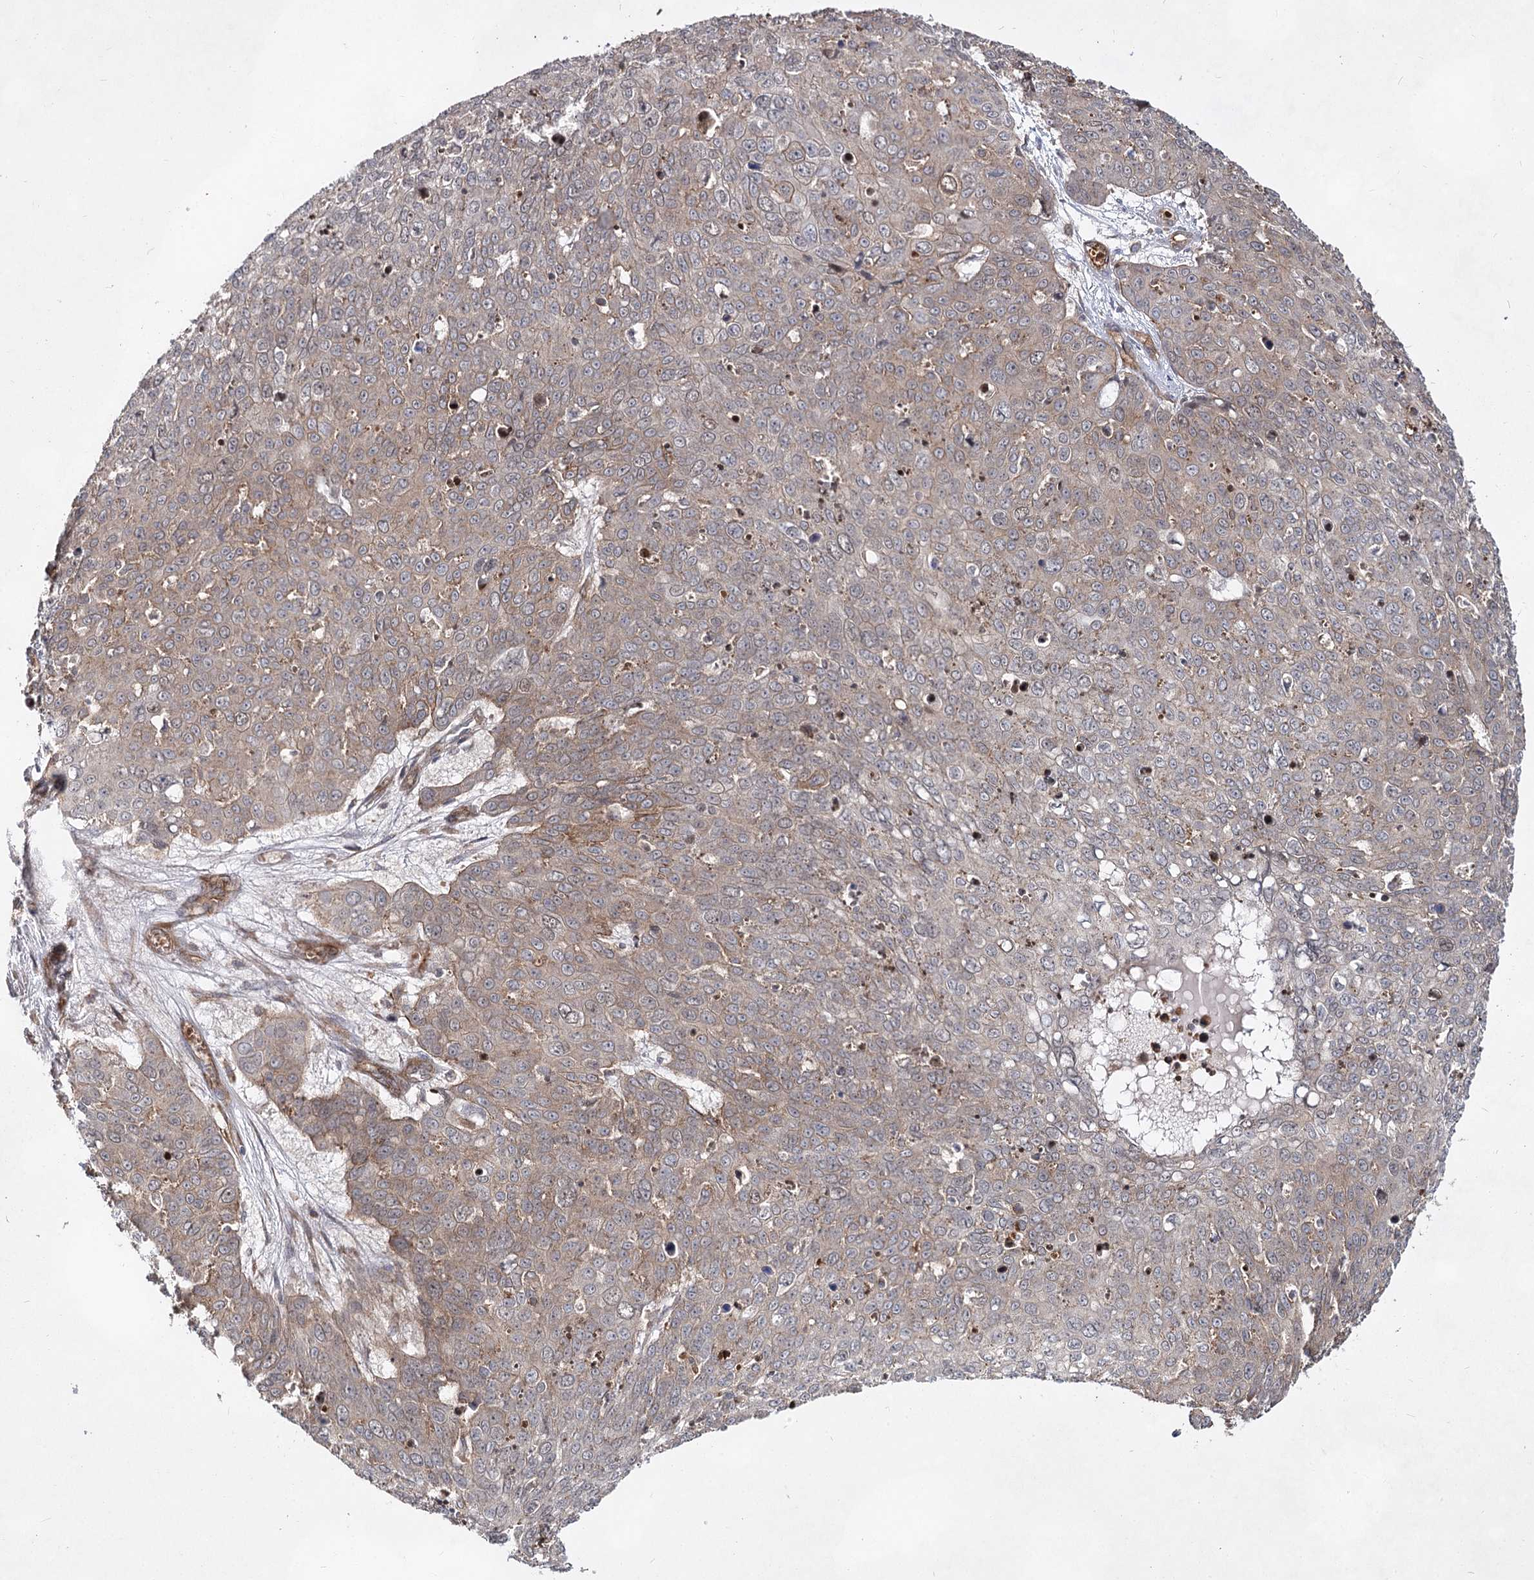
{"staining": {"intensity": "weak", "quantity": "25%-75%", "location": "cytoplasmic/membranous"}, "tissue": "skin cancer", "cell_type": "Tumor cells", "image_type": "cancer", "snomed": [{"axis": "morphology", "description": "Squamous cell carcinoma, NOS"}, {"axis": "topography", "description": "Skin"}], "caption": "IHC staining of skin cancer (squamous cell carcinoma), which displays low levels of weak cytoplasmic/membranous staining in approximately 25%-75% of tumor cells indicating weak cytoplasmic/membranous protein expression. The staining was performed using DAB (brown) for protein detection and nuclei were counterstained in hematoxylin (blue).", "gene": "IQSEC1", "patient": {"sex": "male", "age": 71}}